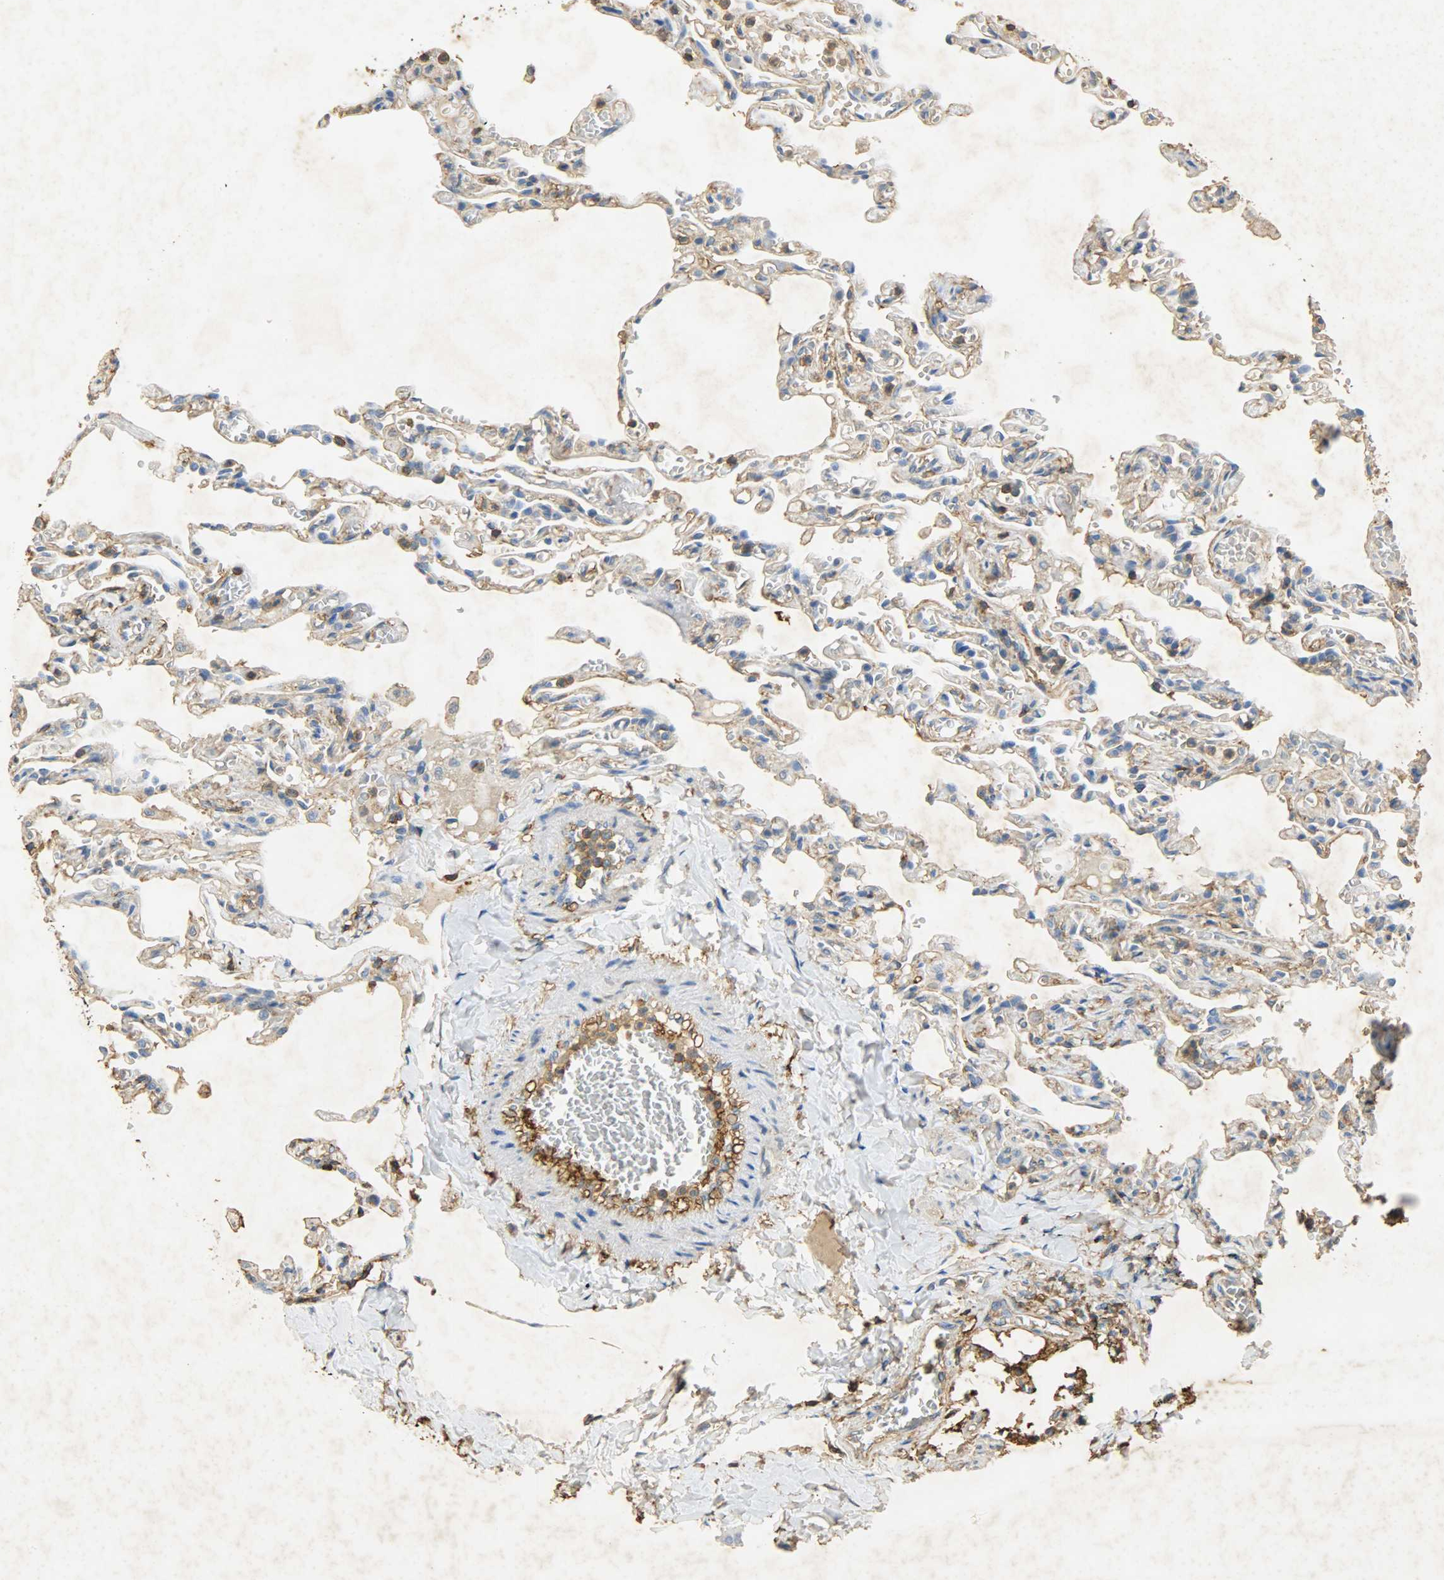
{"staining": {"intensity": "moderate", "quantity": "25%-75%", "location": "cytoplasmic/membranous"}, "tissue": "lung", "cell_type": "Alveolar cells", "image_type": "normal", "snomed": [{"axis": "morphology", "description": "Normal tissue, NOS"}, {"axis": "topography", "description": "Lung"}], "caption": "This is a photomicrograph of immunohistochemistry (IHC) staining of benign lung, which shows moderate expression in the cytoplasmic/membranous of alveolar cells.", "gene": "ANXA6", "patient": {"sex": "male", "age": 21}}